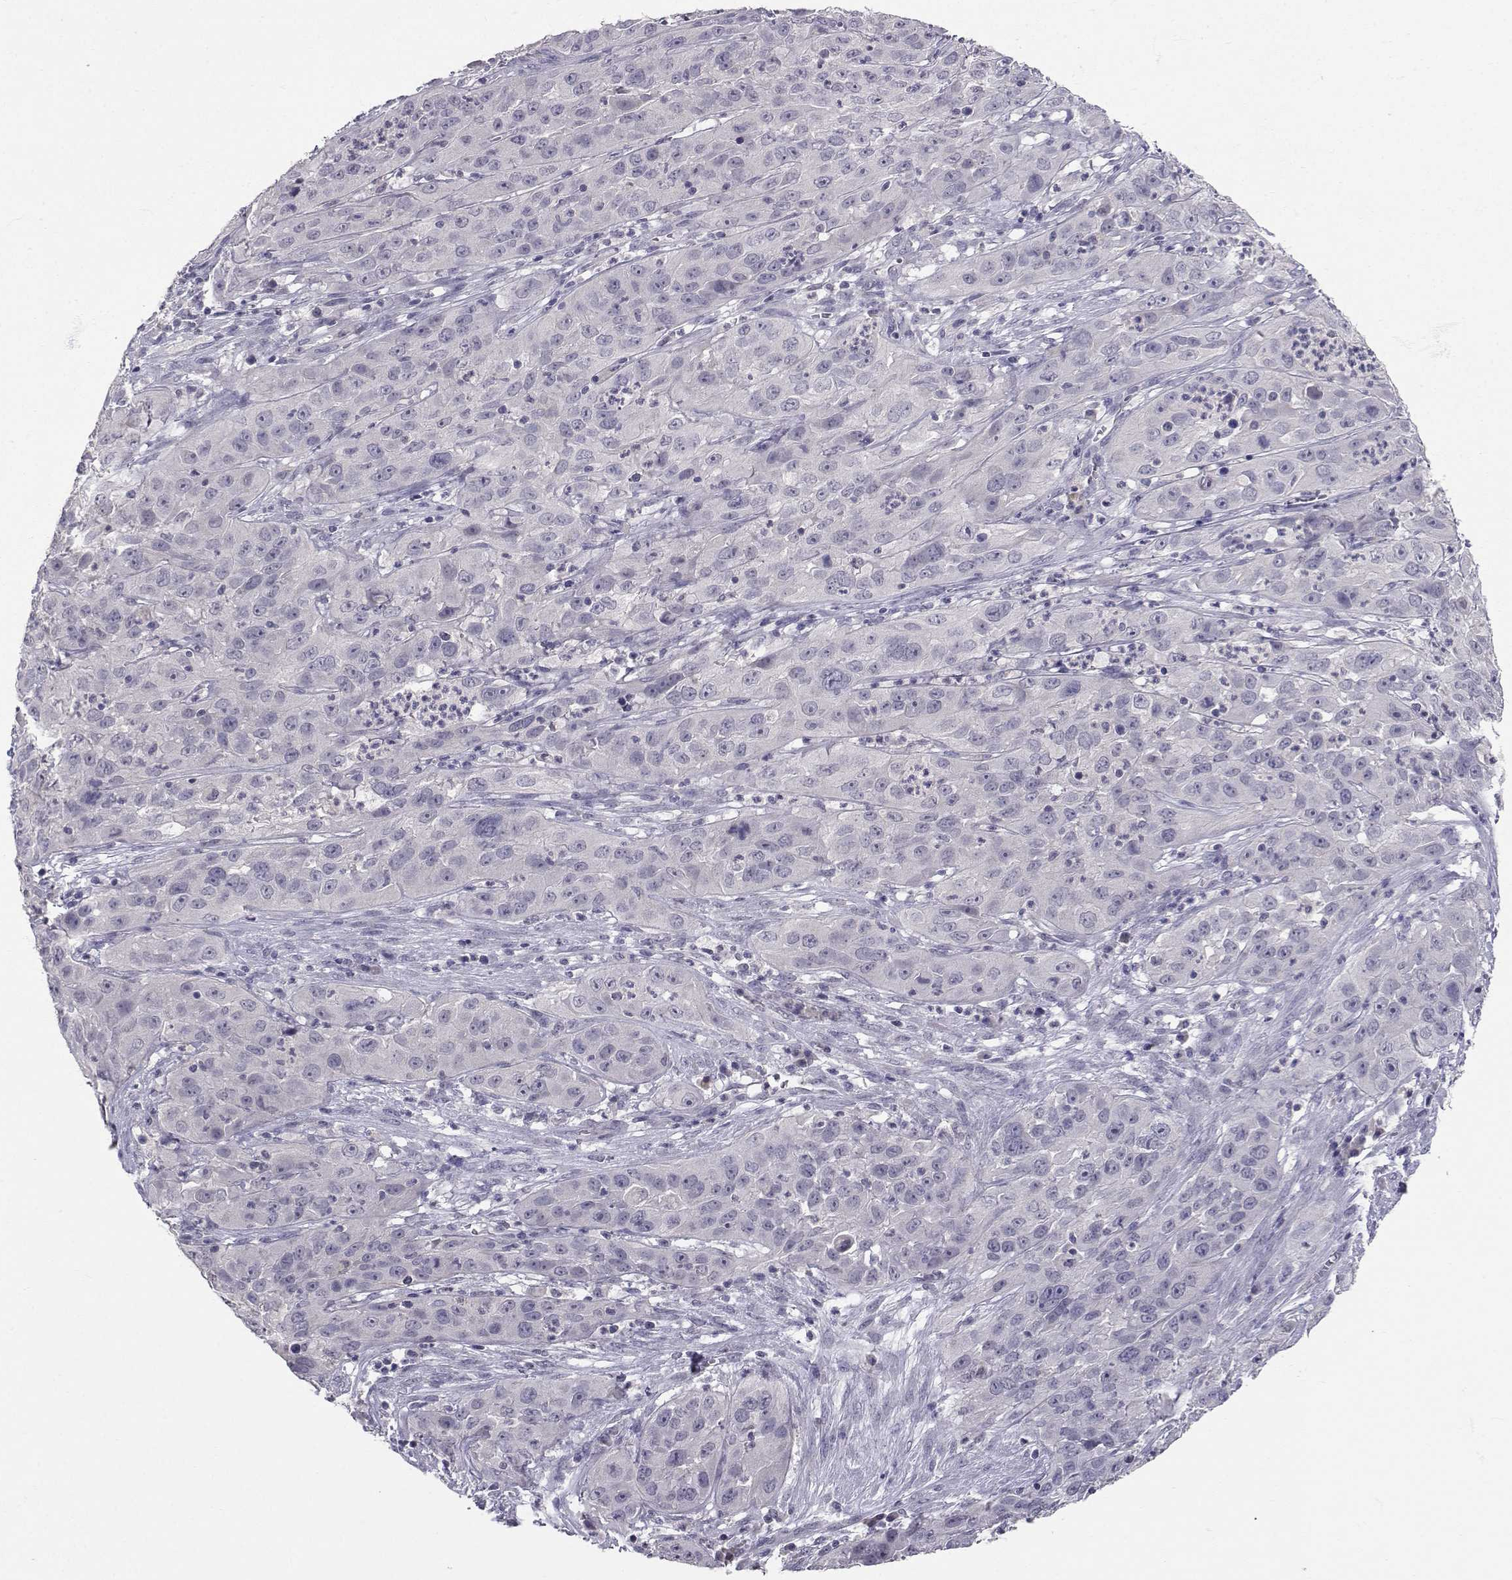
{"staining": {"intensity": "negative", "quantity": "none", "location": "none"}, "tissue": "cervical cancer", "cell_type": "Tumor cells", "image_type": "cancer", "snomed": [{"axis": "morphology", "description": "Squamous cell carcinoma, NOS"}, {"axis": "topography", "description": "Cervix"}], "caption": "This is an immunohistochemistry histopathology image of cervical cancer. There is no staining in tumor cells.", "gene": "SLC6A3", "patient": {"sex": "female", "age": 32}}